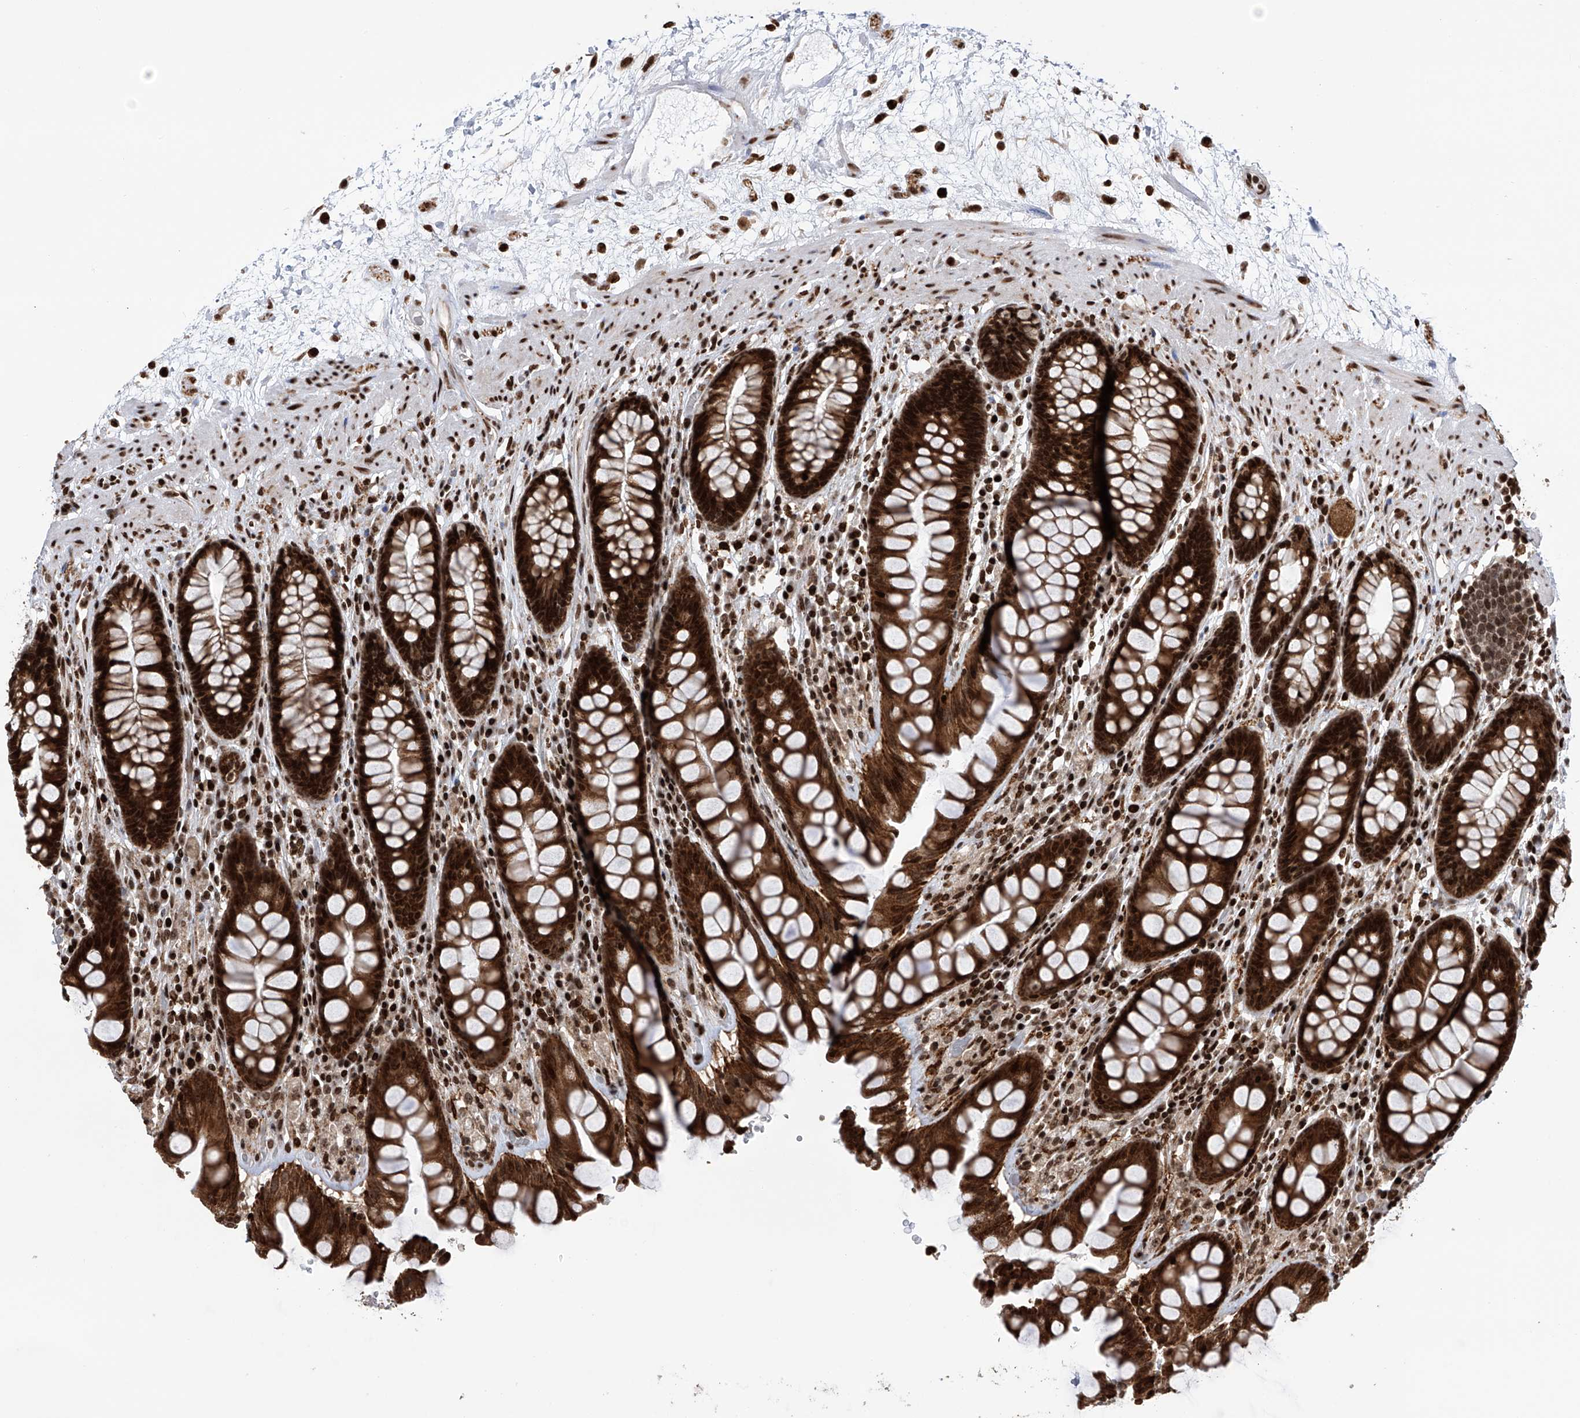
{"staining": {"intensity": "strong", "quantity": ">75%", "location": "cytoplasmic/membranous,nuclear"}, "tissue": "rectum", "cell_type": "Glandular cells", "image_type": "normal", "snomed": [{"axis": "morphology", "description": "Normal tissue, NOS"}, {"axis": "topography", "description": "Rectum"}], "caption": "Immunohistochemistry of normal human rectum reveals high levels of strong cytoplasmic/membranous,nuclear staining in about >75% of glandular cells. The protein of interest is stained brown, and the nuclei are stained in blue (DAB IHC with brightfield microscopy, high magnification).", "gene": "PAK1IP1", "patient": {"sex": "male", "age": 64}}